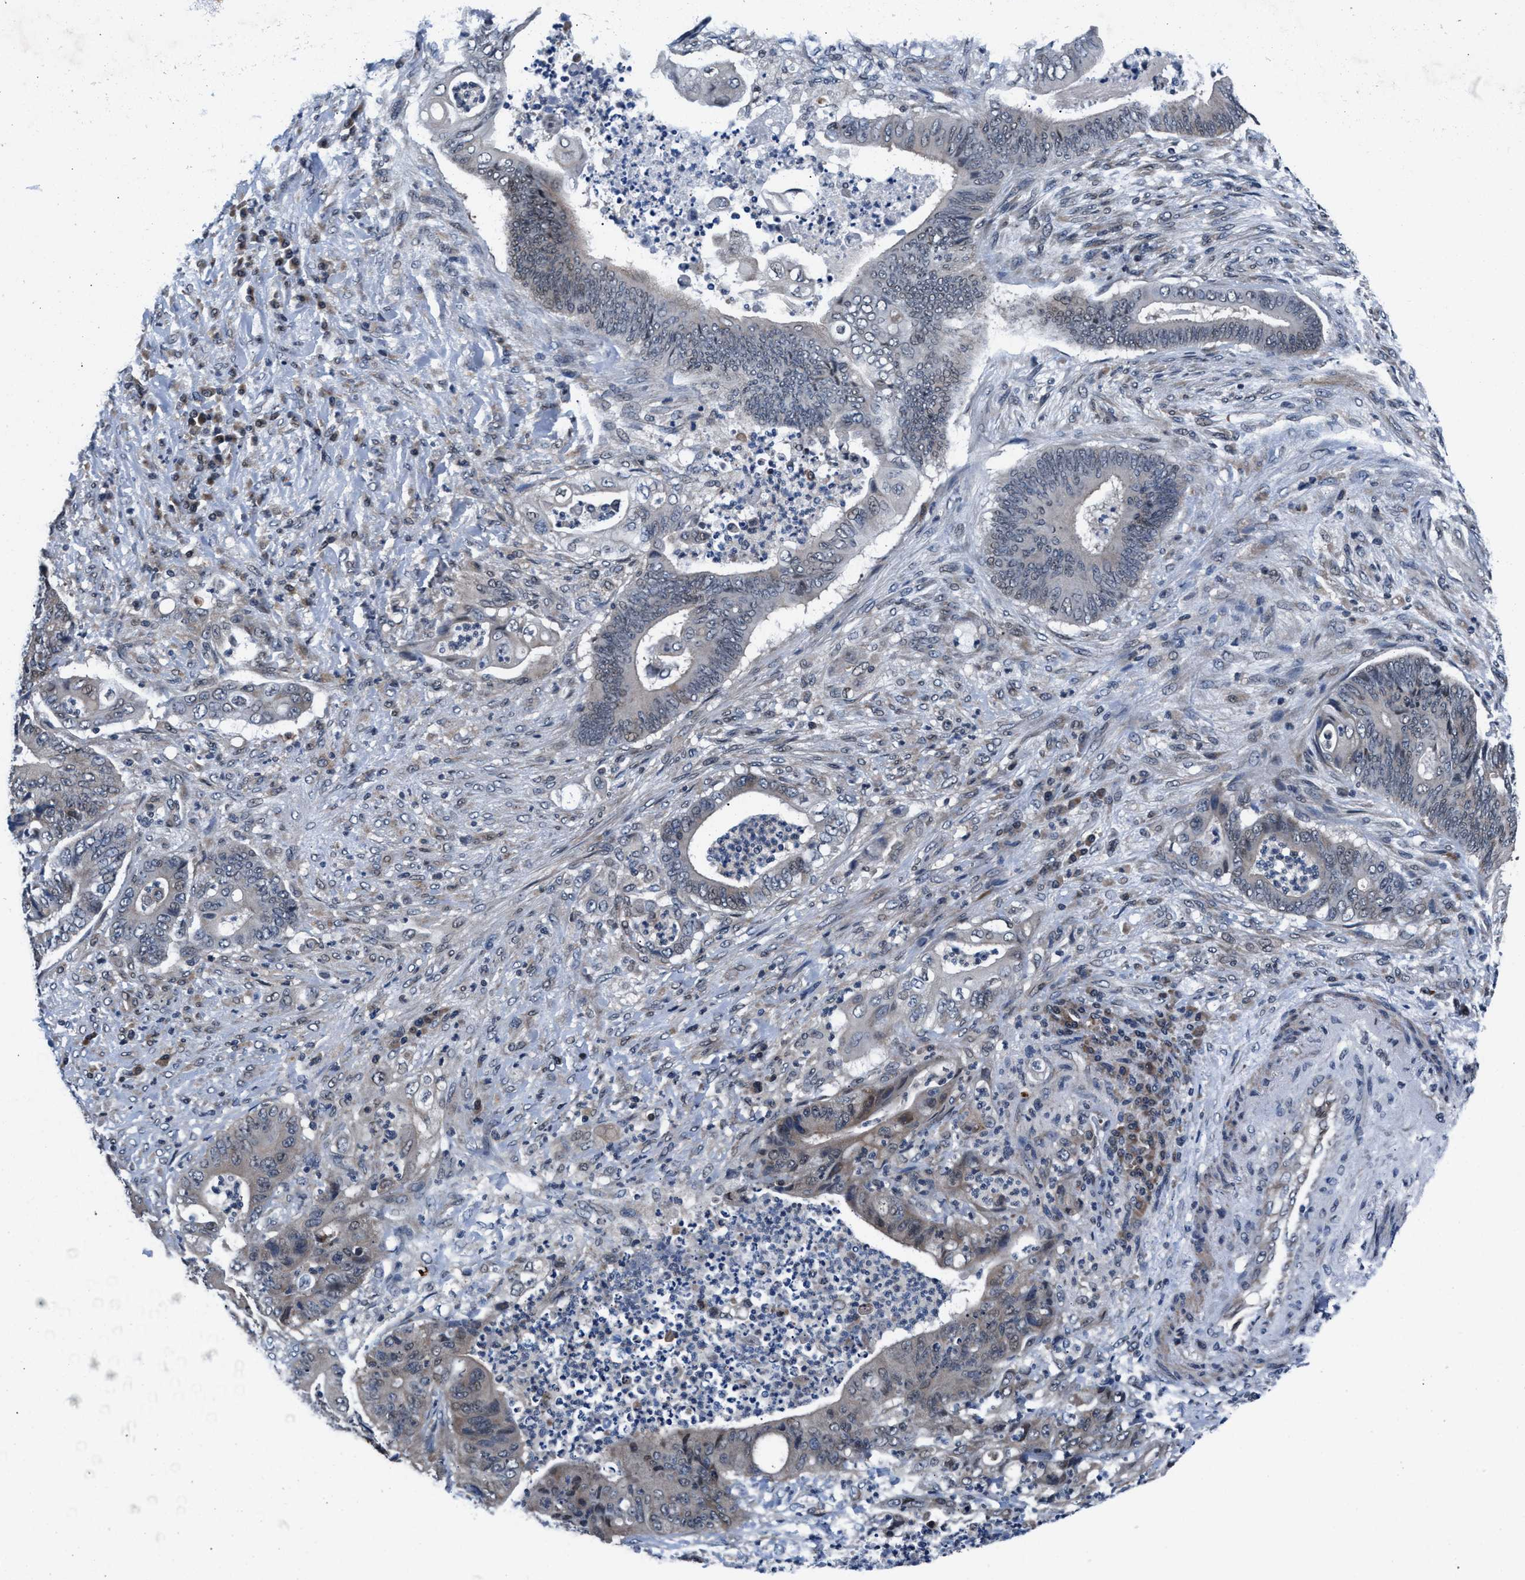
{"staining": {"intensity": "negative", "quantity": "none", "location": "none"}, "tissue": "stomach cancer", "cell_type": "Tumor cells", "image_type": "cancer", "snomed": [{"axis": "morphology", "description": "Adenocarcinoma, NOS"}, {"axis": "topography", "description": "Stomach"}], "caption": "IHC photomicrograph of neoplastic tissue: human adenocarcinoma (stomach) stained with DAB (3,3'-diaminobenzidine) displays no significant protein expression in tumor cells.", "gene": "PRPSAP2", "patient": {"sex": "female", "age": 73}}